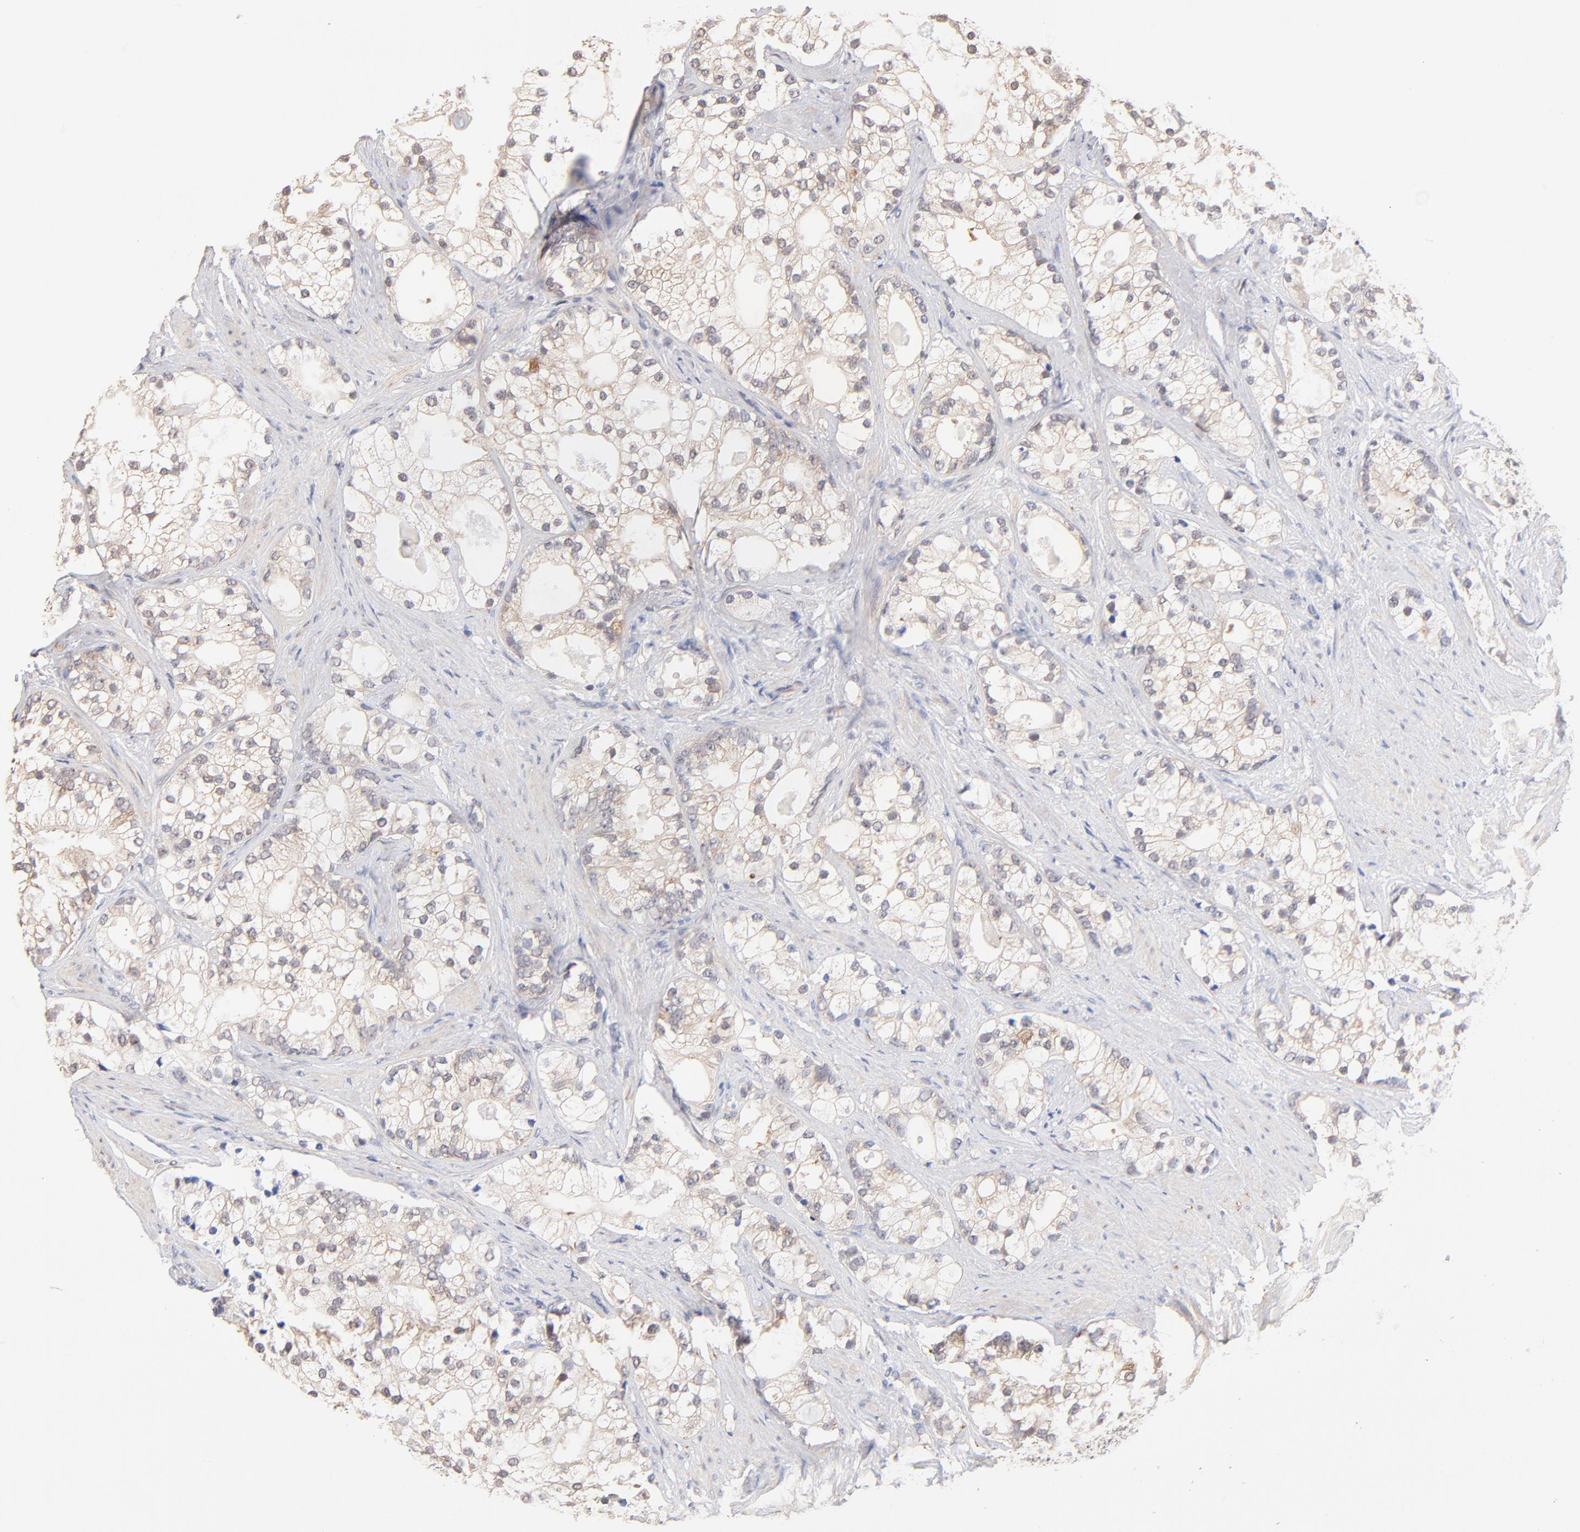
{"staining": {"intensity": "weak", "quantity": "25%-75%", "location": "cytoplasmic/membranous"}, "tissue": "prostate cancer", "cell_type": "Tumor cells", "image_type": "cancer", "snomed": [{"axis": "morphology", "description": "Adenocarcinoma, Low grade"}, {"axis": "topography", "description": "Prostate"}], "caption": "Weak cytoplasmic/membranous staining for a protein is identified in approximately 25%-75% of tumor cells of prostate cancer using IHC.", "gene": "RIBC2", "patient": {"sex": "male", "age": 58}}